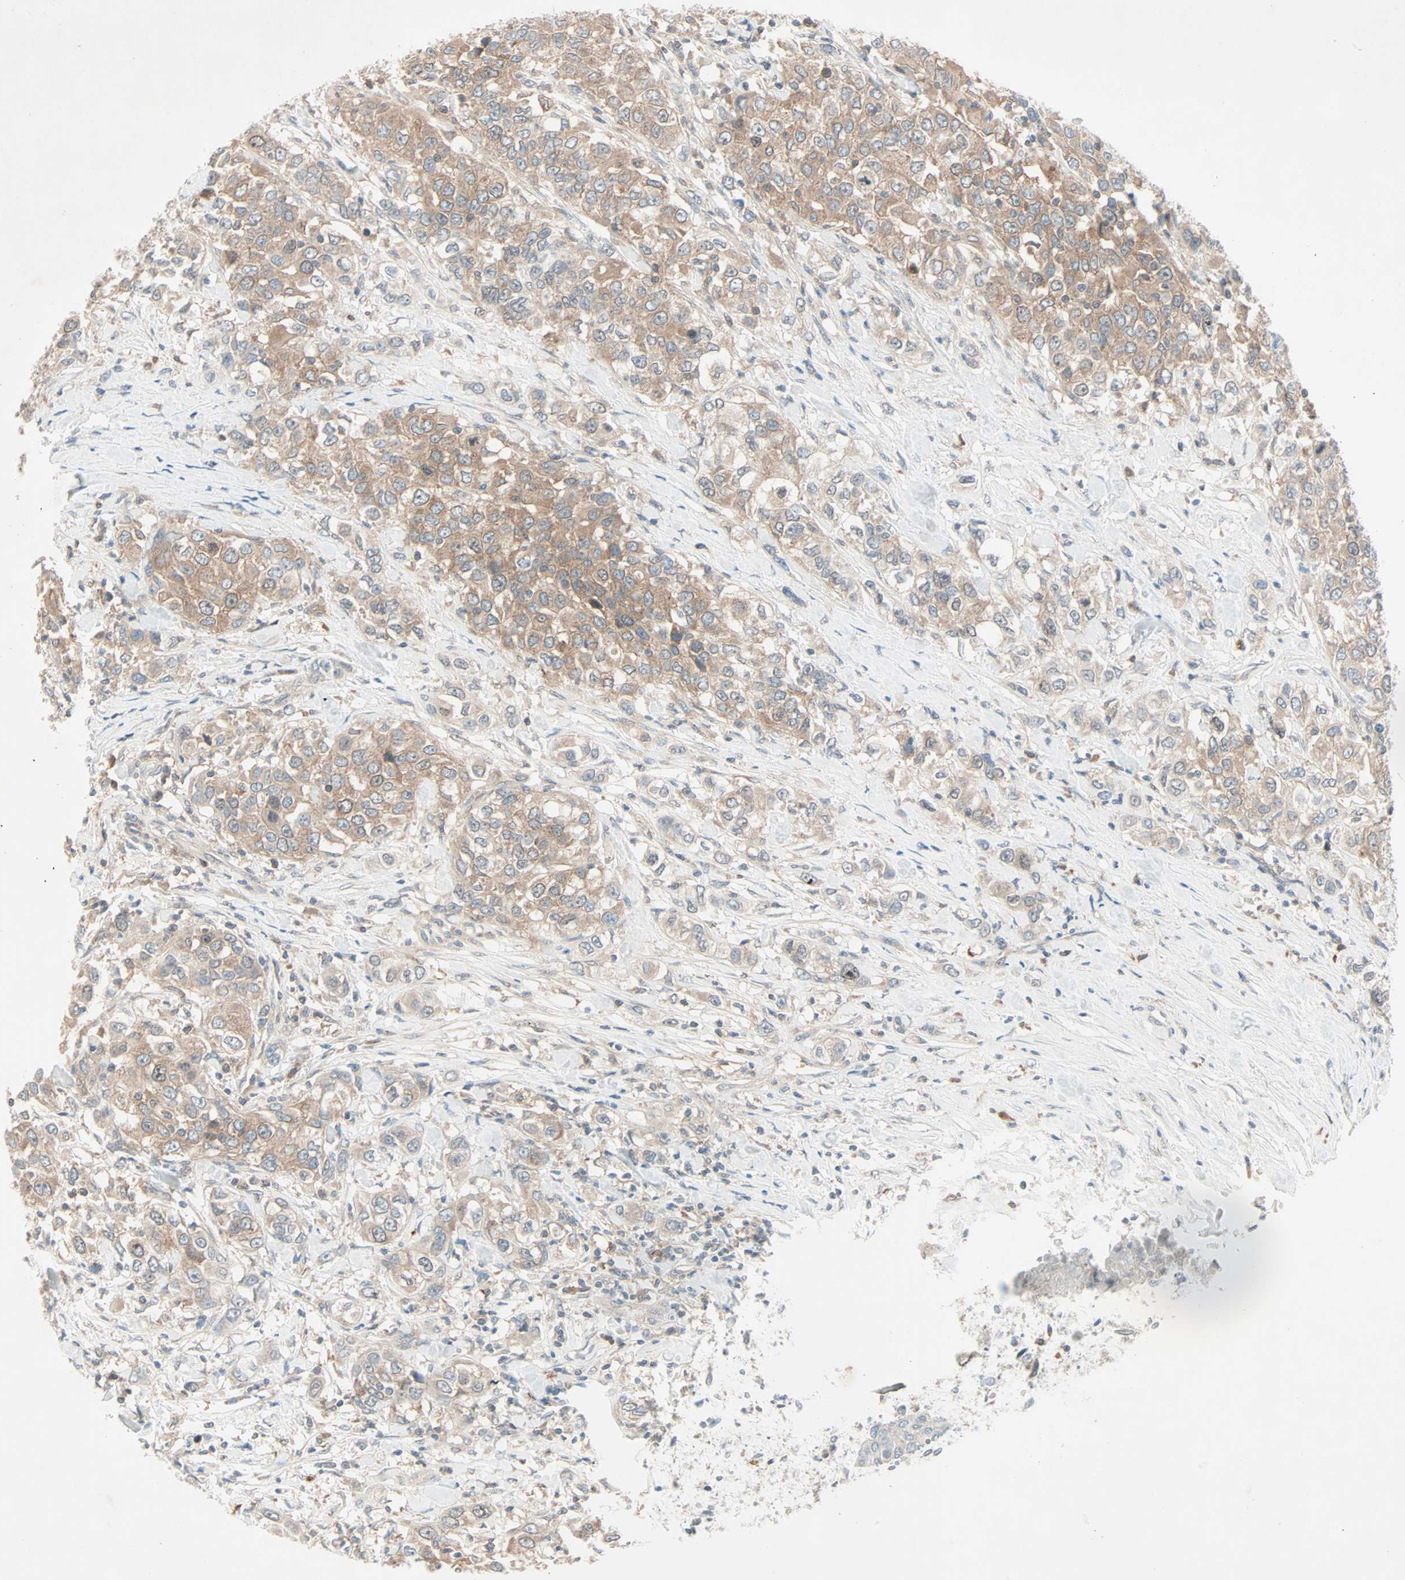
{"staining": {"intensity": "moderate", "quantity": ">75%", "location": "cytoplasmic/membranous"}, "tissue": "urothelial cancer", "cell_type": "Tumor cells", "image_type": "cancer", "snomed": [{"axis": "morphology", "description": "Urothelial carcinoma, High grade"}, {"axis": "topography", "description": "Urinary bladder"}], "caption": "A medium amount of moderate cytoplasmic/membranous positivity is seen in approximately >75% of tumor cells in urothelial cancer tissue.", "gene": "SMIM8", "patient": {"sex": "female", "age": 80}}